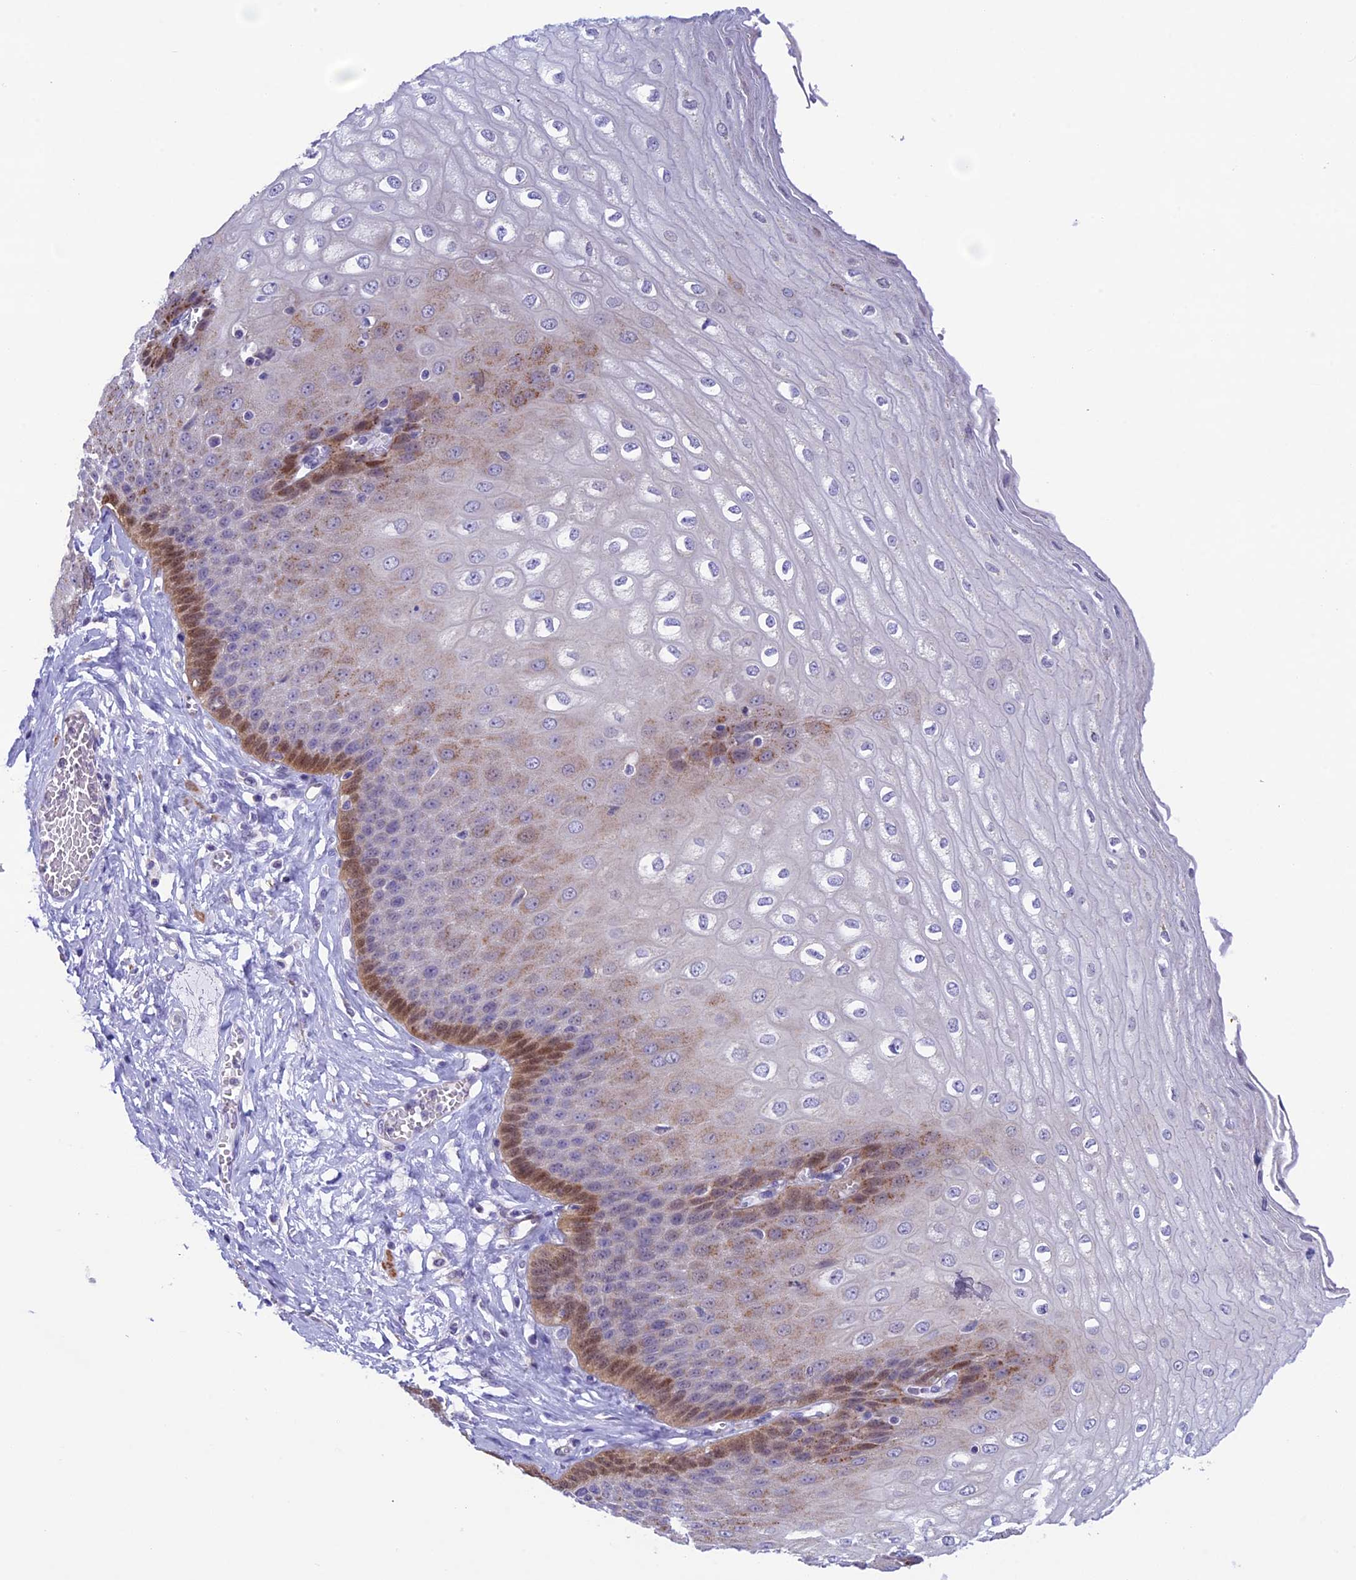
{"staining": {"intensity": "moderate", "quantity": "<25%", "location": "cytoplasmic/membranous,nuclear"}, "tissue": "esophagus", "cell_type": "Squamous epithelial cells", "image_type": "normal", "snomed": [{"axis": "morphology", "description": "Normal tissue, NOS"}, {"axis": "topography", "description": "Esophagus"}], "caption": "A histopathology image of esophagus stained for a protein displays moderate cytoplasmic/membranous,nuclear brown staining in squamous epithelial cells. (IHC, brightfield microscopy, high magnification).", "gene": "IGSF6", "patient": {"sex": "male", "age": 60}}